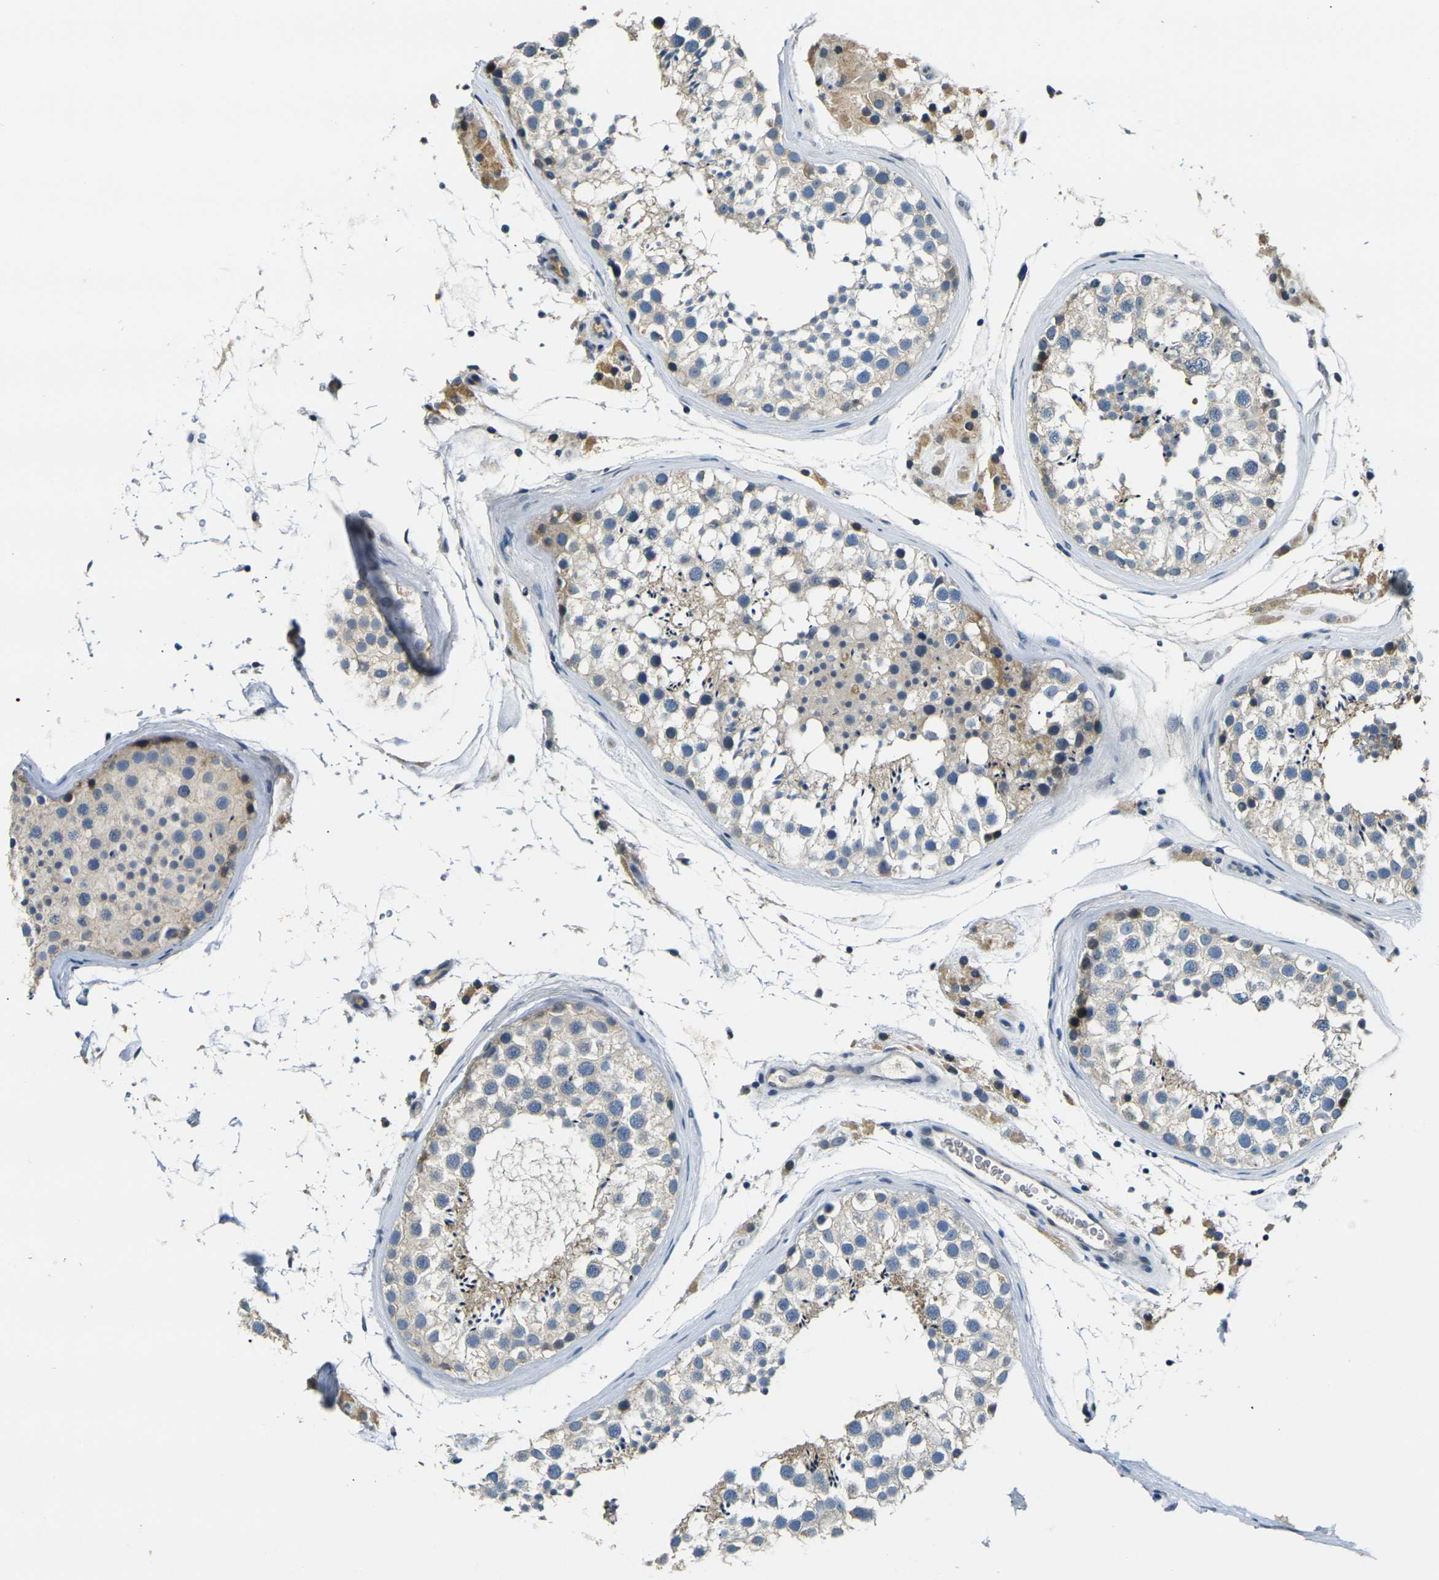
{"staining": {"intensity": "weak", "quantity": "<25%", "location": "cytoplasmic/membranous"}, "tissue": "testis", "cell_type": "Cells in seminiferous ducts", "image_type": "normal", "snomed": [{"axis": "morphology", "description": "Normal tissue, NOS"}, {"axis": "topography", "description": "Testis"}], "caption": "Immunohistochemistry (IHC) photomicrograph of normal testis: human testis stained with DAB (3,3'-diaminobenzidine) displays no significant protein staining in cells in seminiferous ducts. Nuclei are stained in blue.", "gene": "SHISAL2B", "patient": {"sex": "male", "age": 46}}